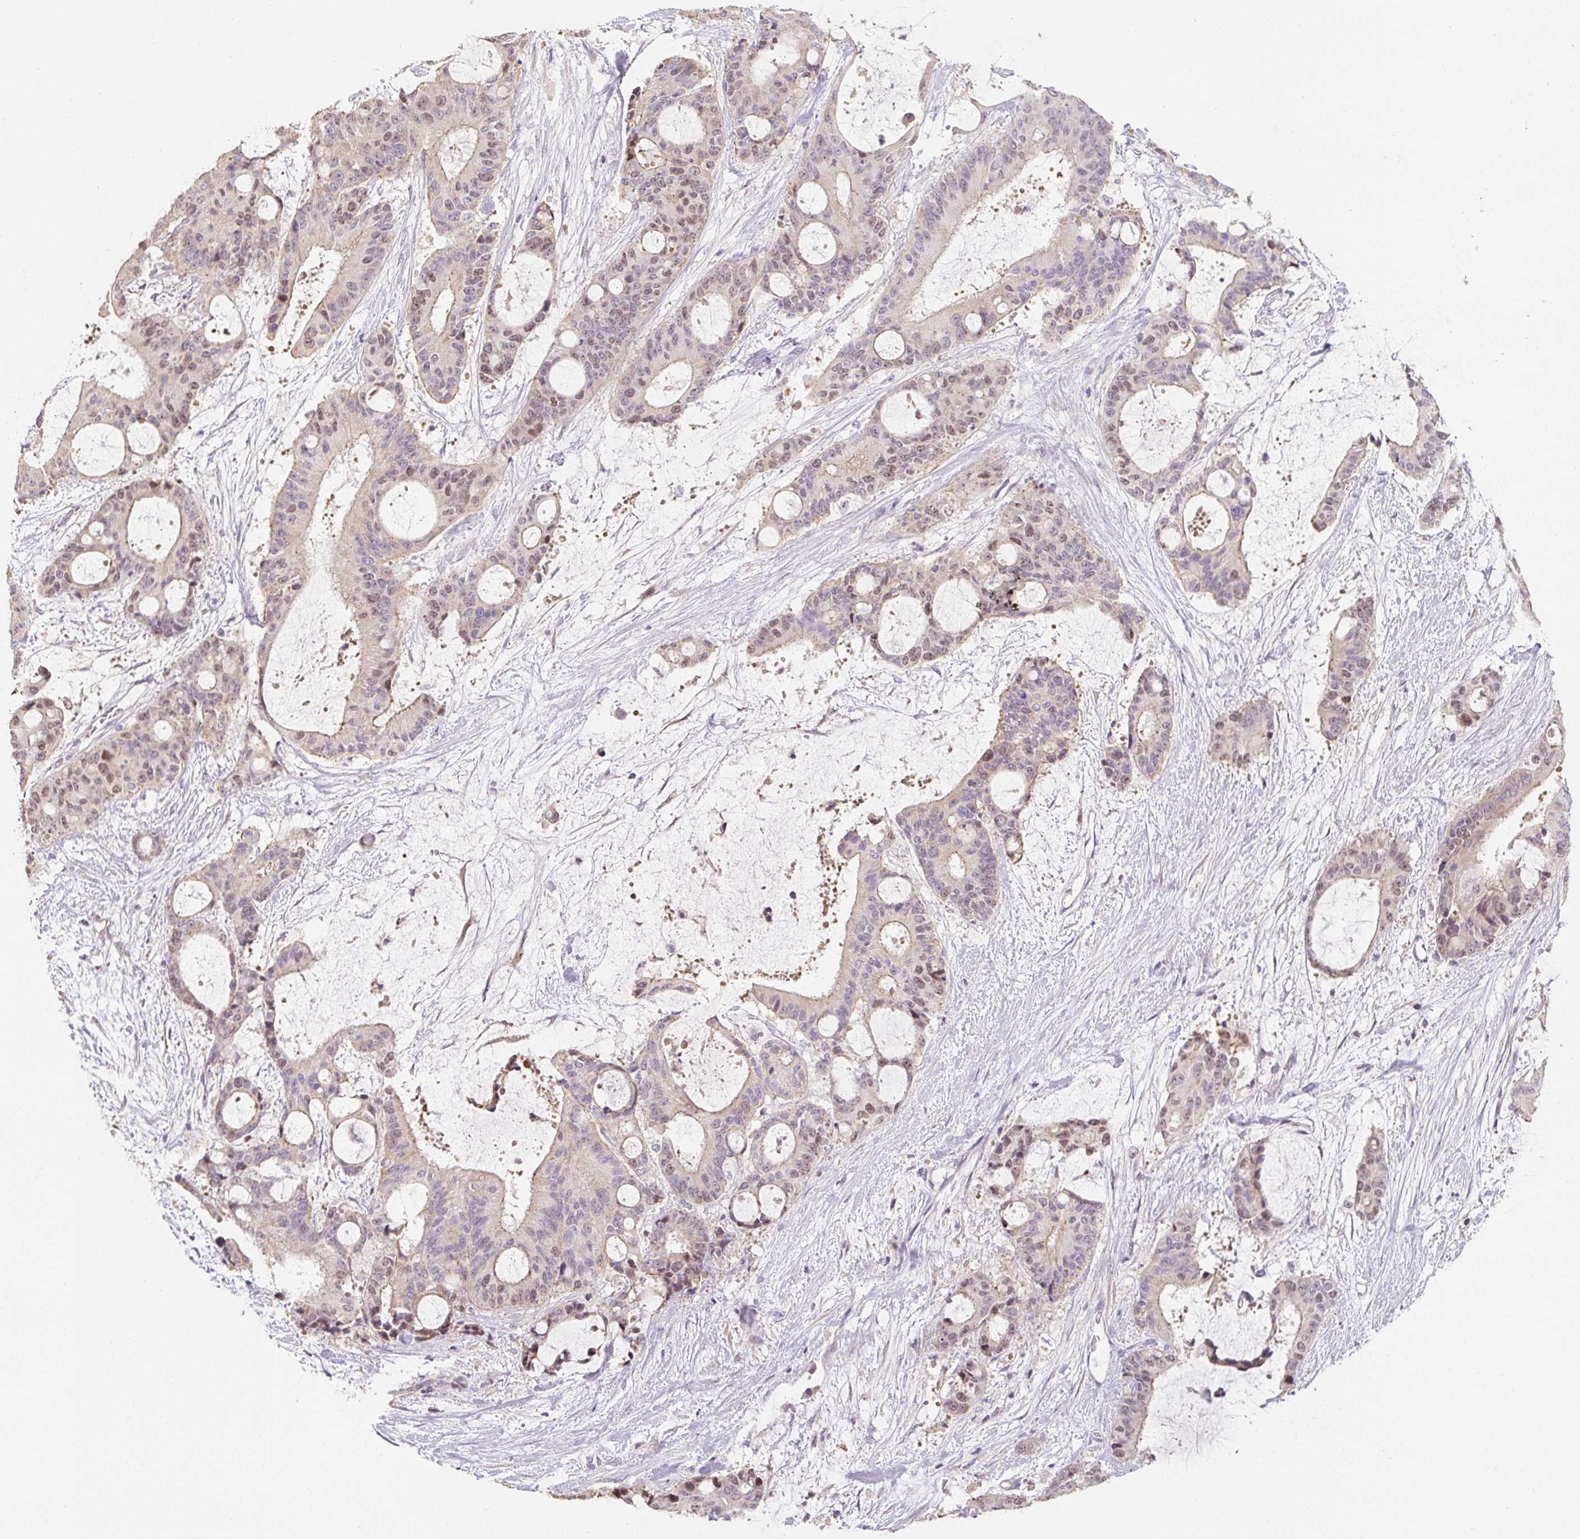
{"staining": {"intensity": "moderate", "quantity": ">75%", "location": "nuclear"}, "tissue": "liver cancer", "cell_type": "Tumor cells", "image_type": "cancer", "snomed": [{"axis": "morphology", "description": "Normal tissue, NOS"}, {"axis": "morphology", "description": "Cholangiocarcinoma"}, {"axis": "topography", "description": "Liver"}, {"axis": "topography", "description": "Peripheral nerve tissue"}], "caption": "Liver cholangiocarcinoma stained with DAB immunohistochemistry (IHC) displays medium levels of moderate nuclear expression in approximately >75% of tumor cells.", "gene": "MIA2", "patient": {"sex": "female", "age": 73}}